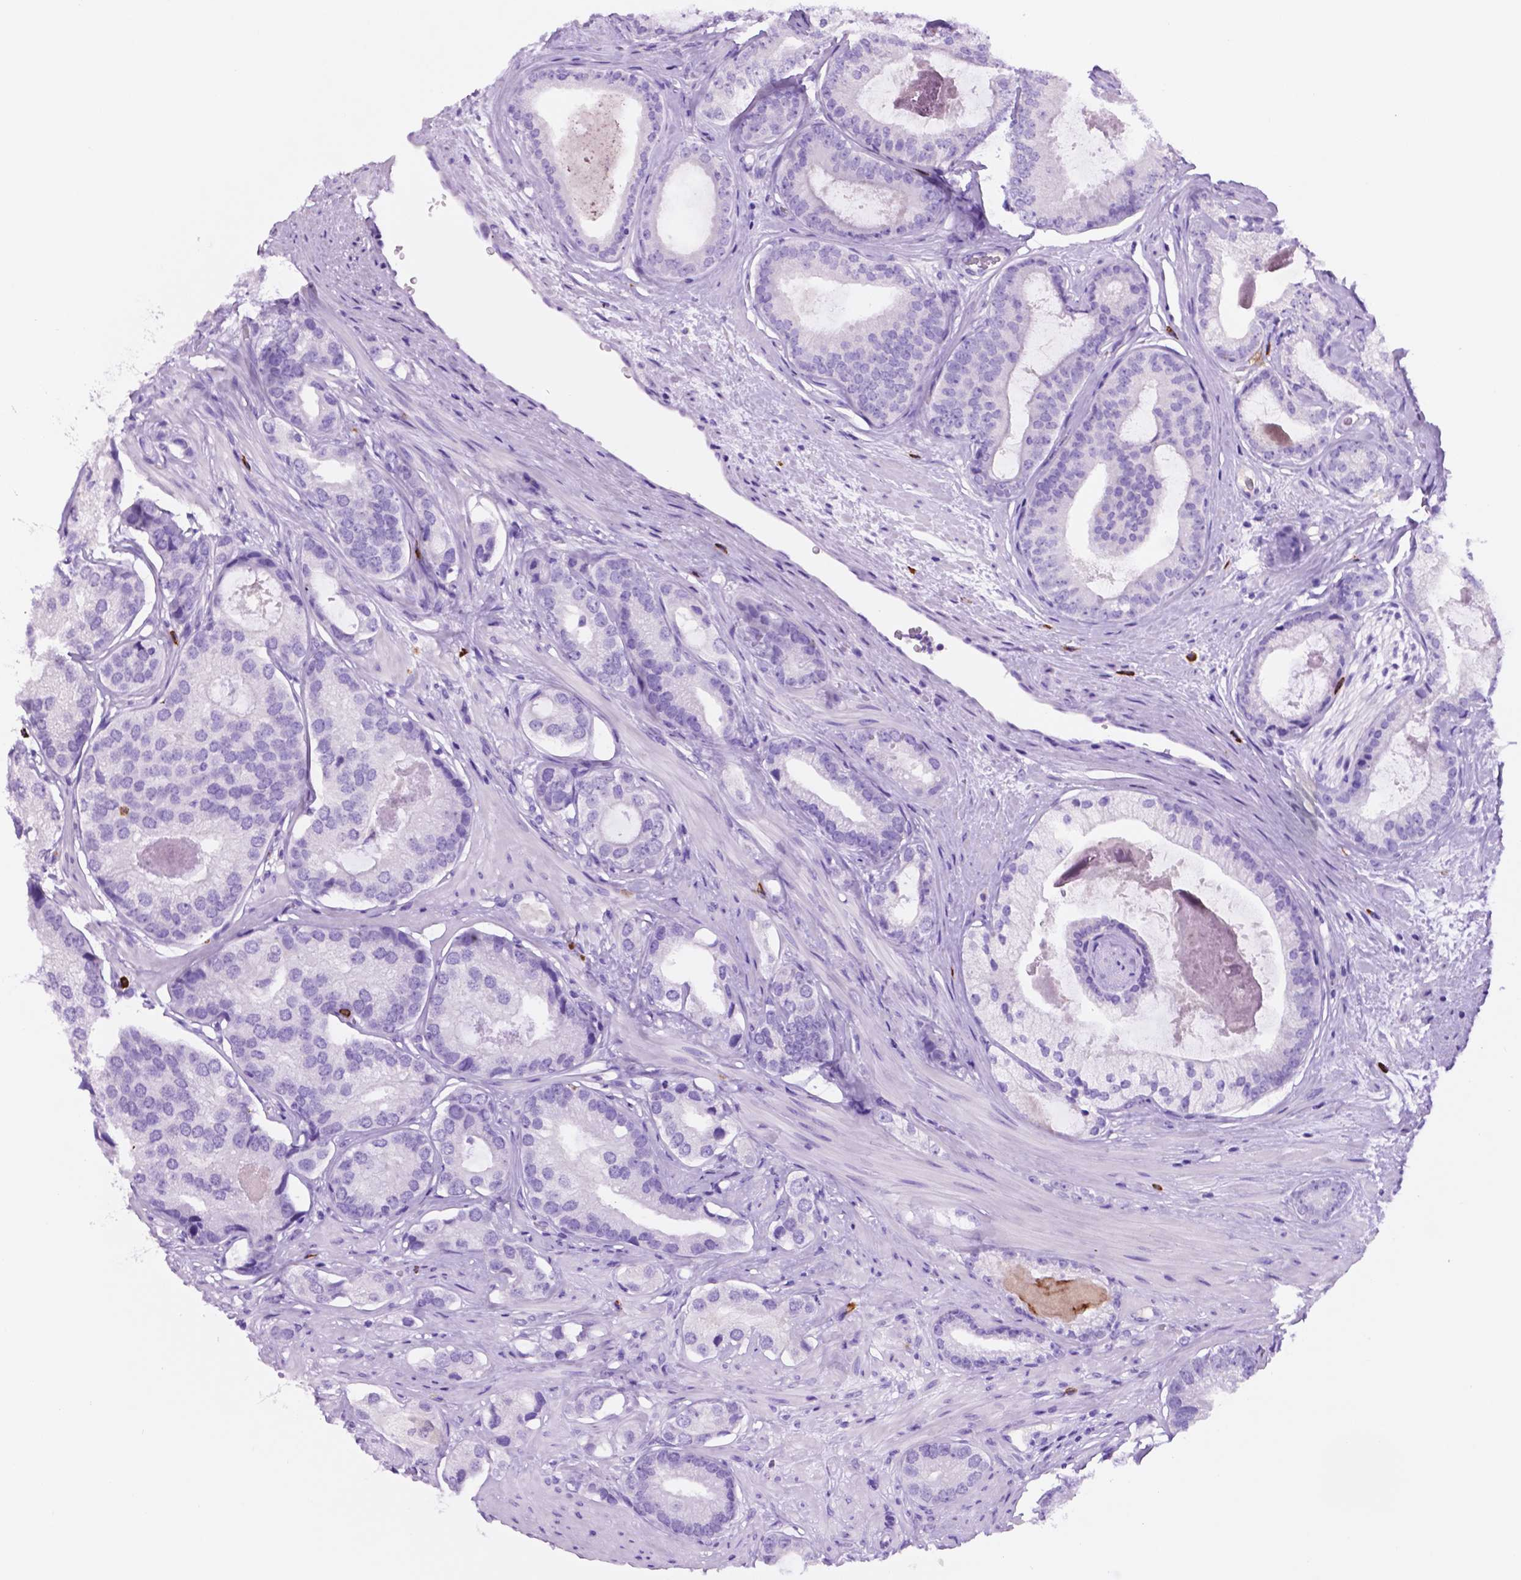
{"staining": {"intensity": "negative", "quantity": "none", "location": "none"}, "tissue": "prostate cancer", "cell_type": "Tumor cells", "image_type": "cancer", "snomed": [{"axis": "morphology", "description": "Adenocarcinoma, Low grade"}, {"axis": "topography", "description": "Prostate"}], "caption": "Immunohistochemical staining of human prostate cancer (adenocarcinoma (low-grade)) shows no significant staining in tumor cells.", "gene": "FOXB2", "patient": {"sex": "male", "age": 61}}